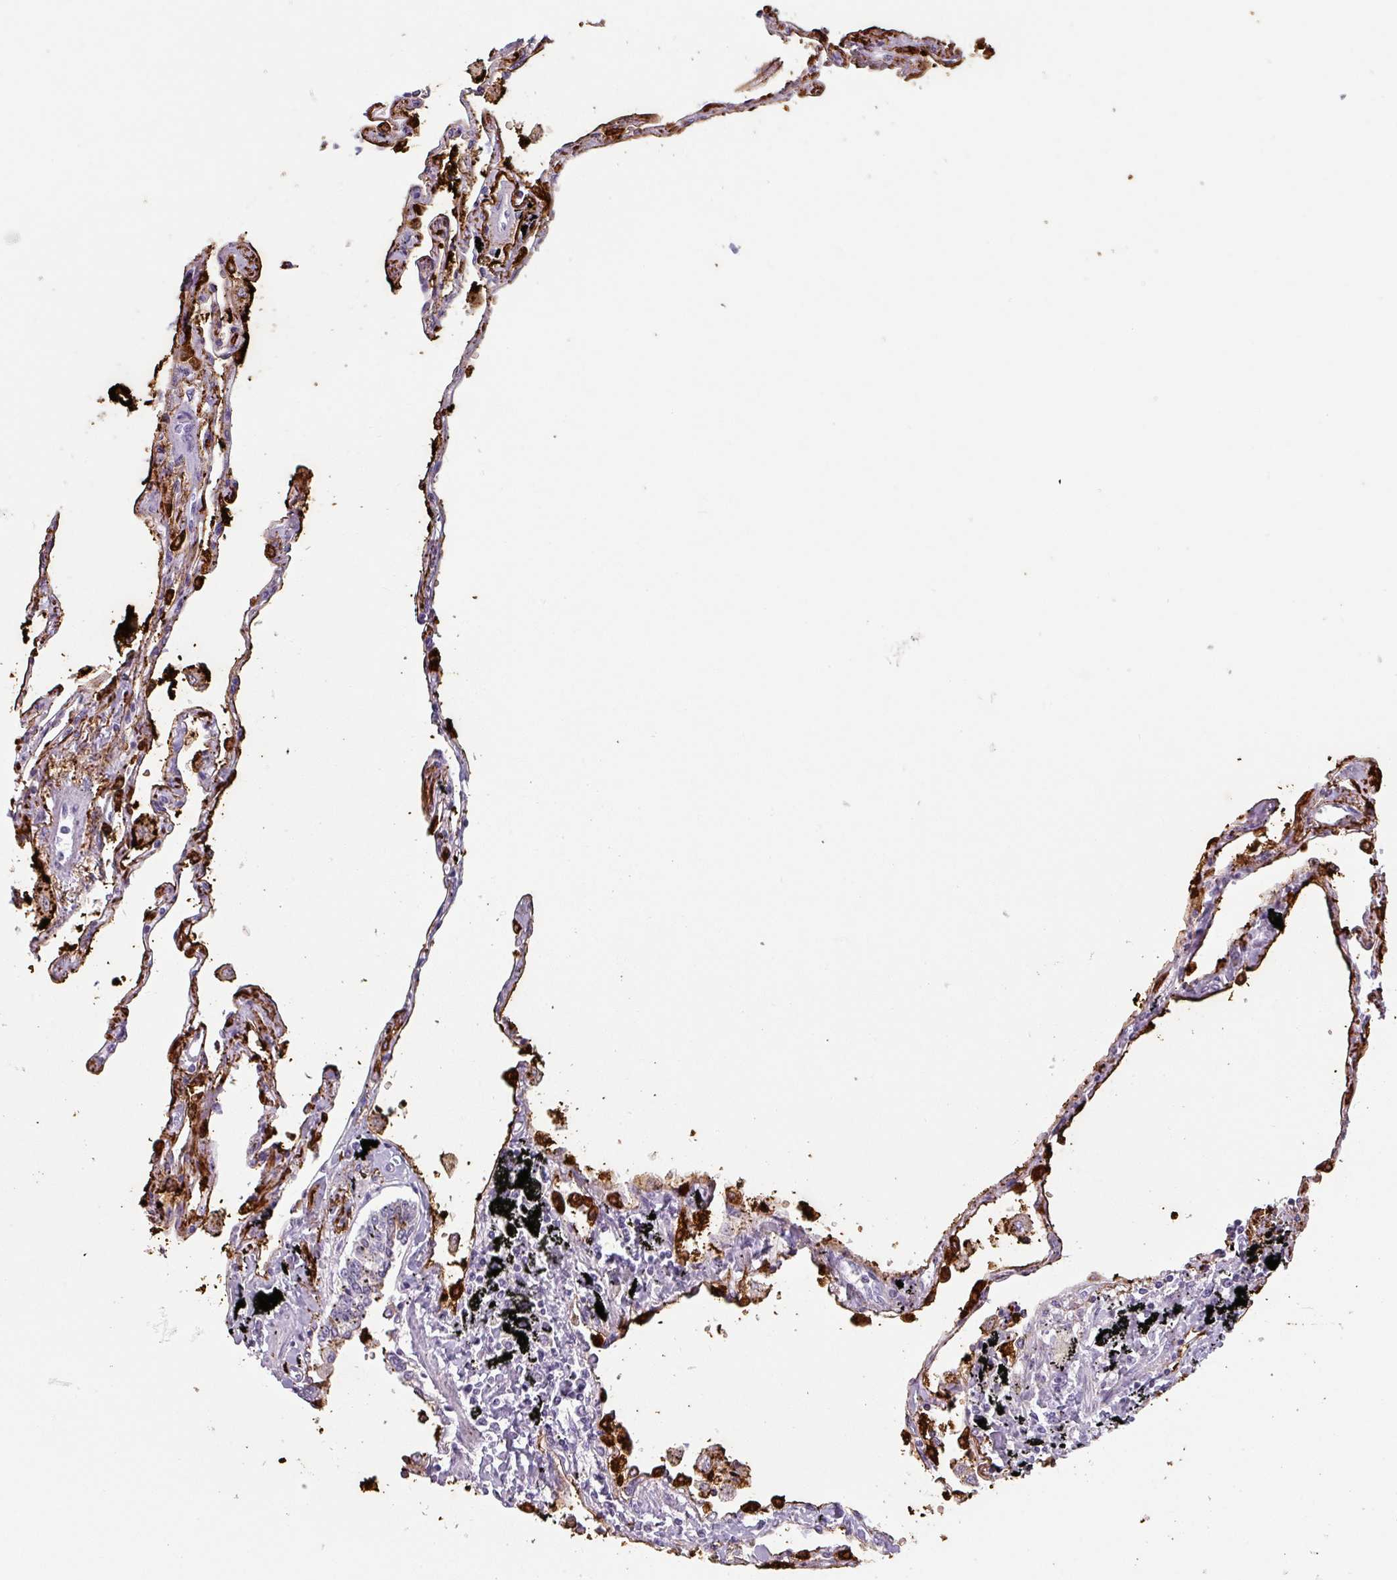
{"staining": {"intensity": "strong", "quantity": "25%-75%", "location": "cytoplasmic/membranous"}, "tissue": "lung", "cell_type": "Alveolar cells", "image_type": "normal", "snomed": [{"axis": "morphology", "description": "Normal tissue, NOS"}, {"axis": "topography", "description": "Lung"}], "caption": "Protein expression analysis of benign lung exhibits strong cytoplasmic/membranous expression in approximately 25%-75% of alveolar cells. The staining is performed using DAB brown chromogen to label protein expression. The nuclei are counter-stained blue using hematoxylin.", "gene": "SFTPA1", "patient": {"sex": "female", "age": 67}}